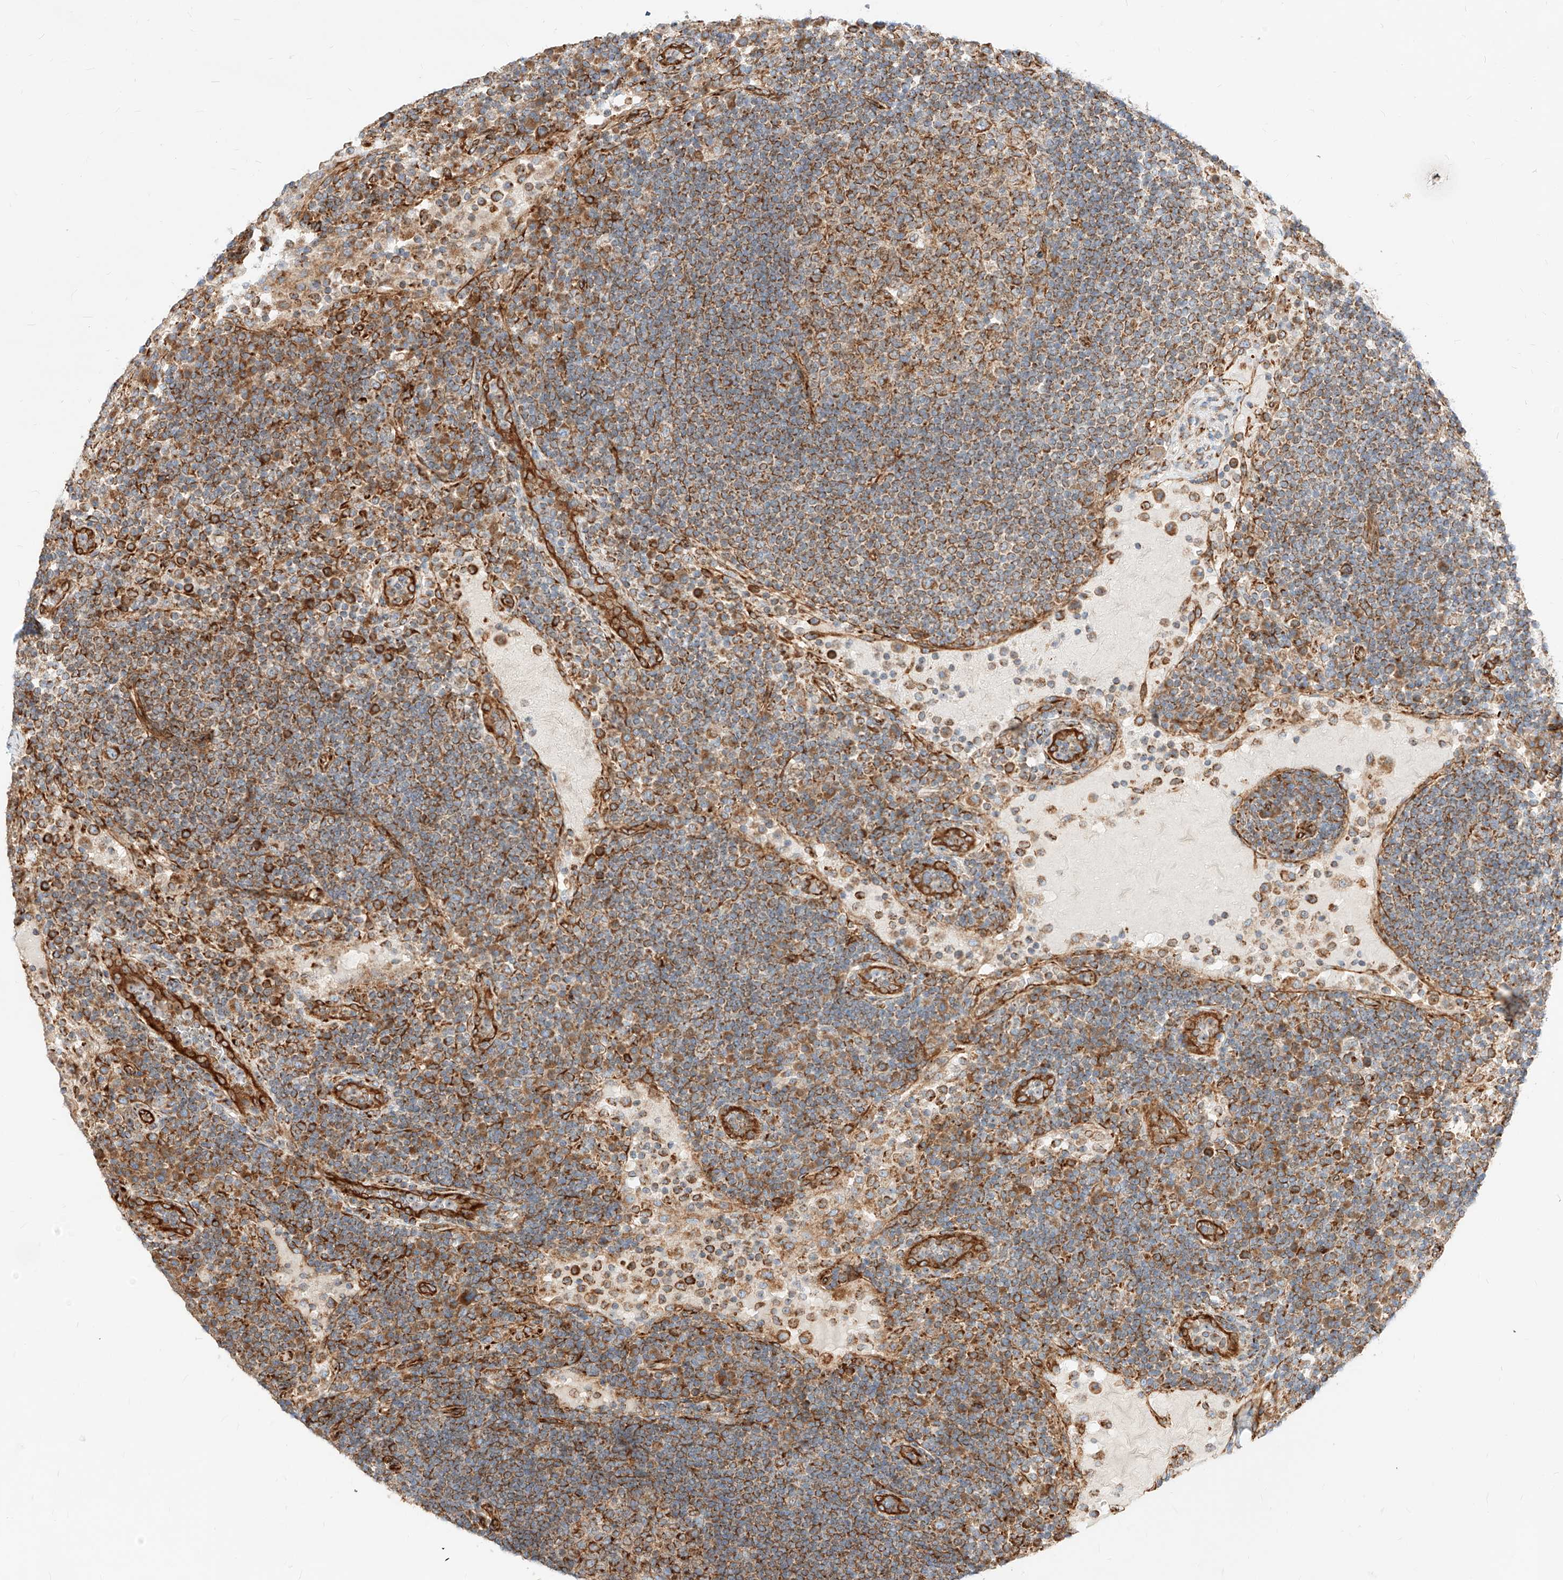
{"staining": {"intensity": "strong", "quantity": "25%-75%", "location": "cytoplasmic/membranous"}, "tissue": "lymph node", "cell_type": "Germinal center cells", "image_type": "normal", "snomed": [{"axis": "morphology", "description": "Normal tissue, NOS"}, {"axis": "topography", "description": "Lymph node"}], "caption": "Protein expression analysis of normal lymph node exhibits strong cytoplasmic/membranous expression in approximately 25%-75% of germinal center cells.", "gene": "CSGALNACT2", "patient": {"sex": "female", "age": 53}}